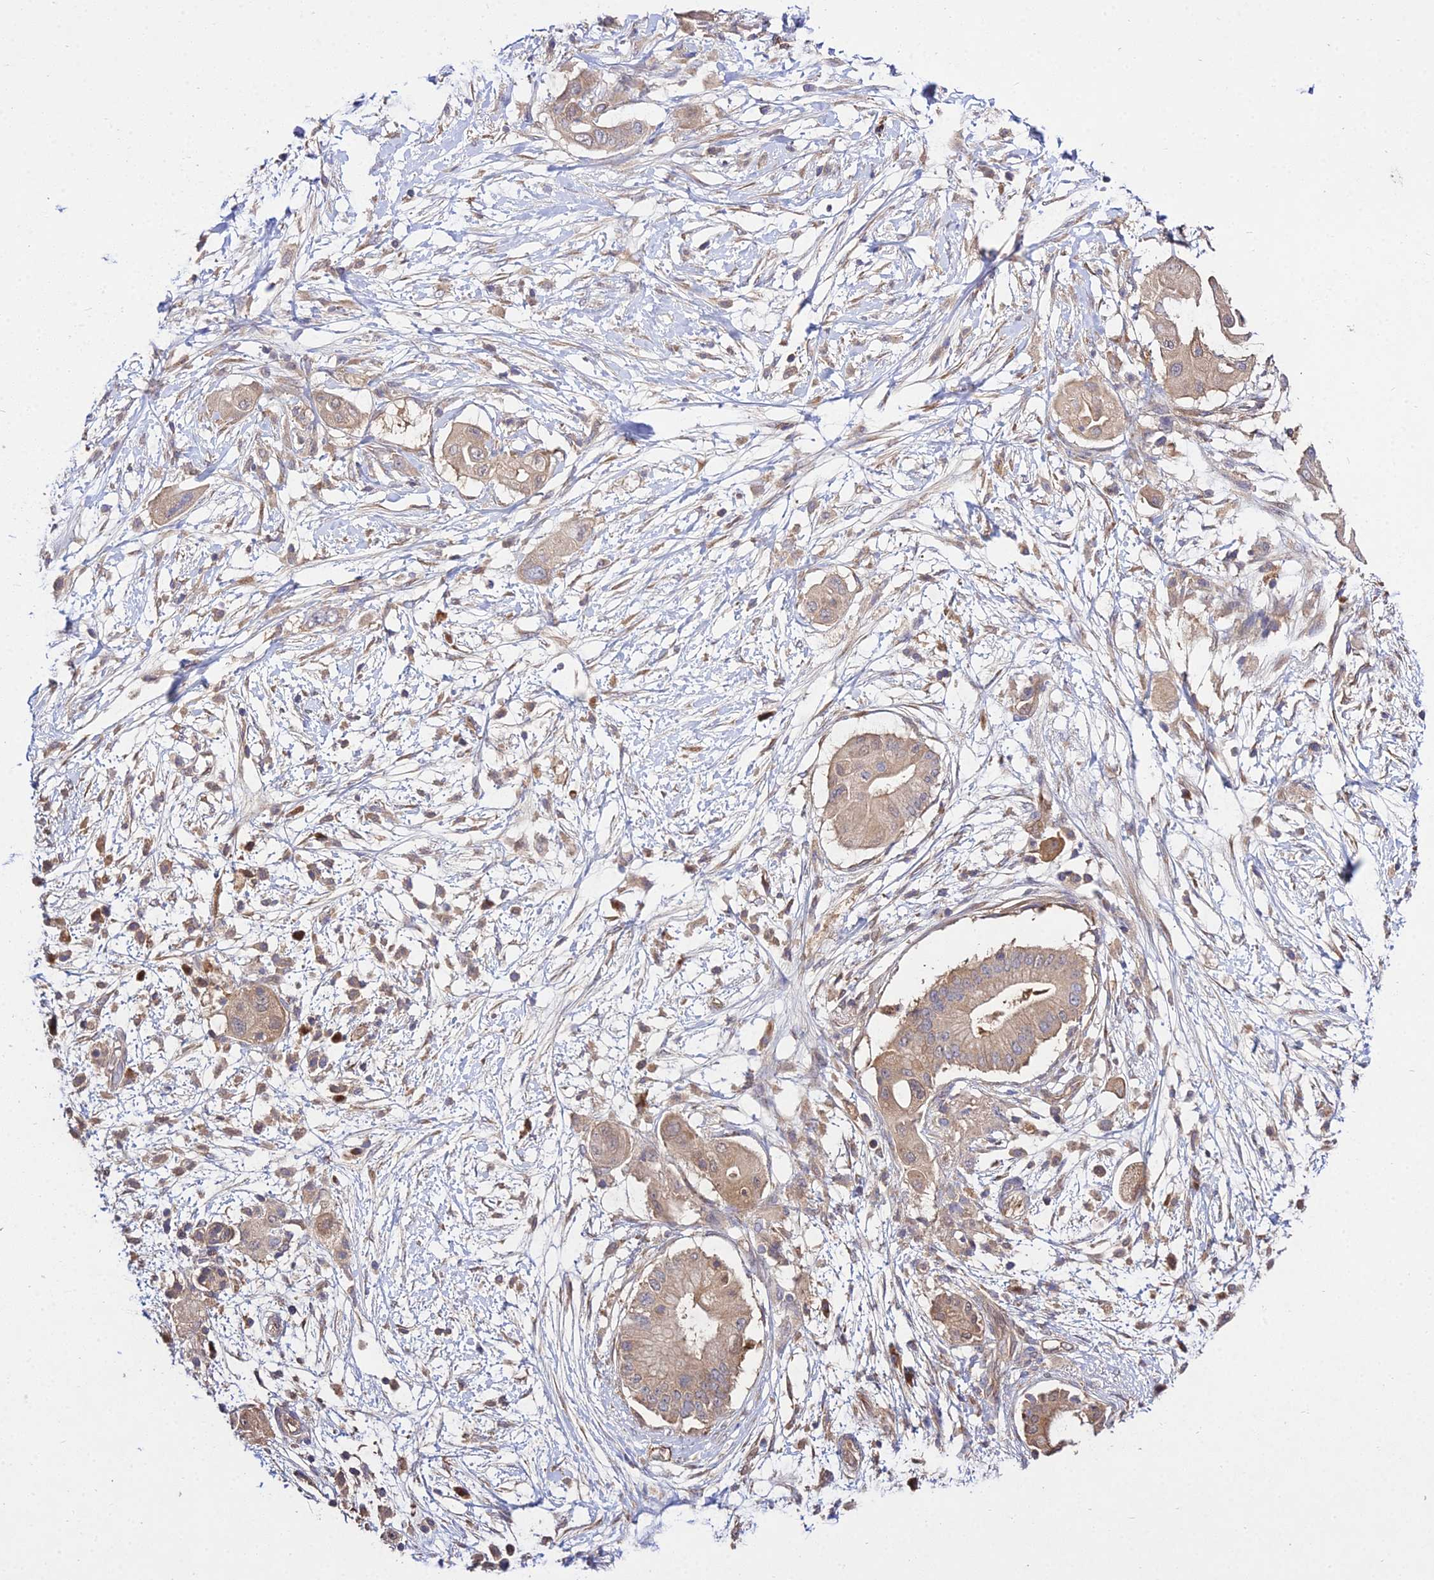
{"staining": {"intensity": "weak", "quantity": ">75%", "location": "cytoplasmic/membranous"}, "tissue": "pancreatic cancer", "cell_type": "Tumor cells", "image_type": "cancer", "snomed": [{"axis": "morphology", "description": "Adenocarcinoma, NOS"}, {"axis": "topography", "description": "Pancreas"}], "caption": "DAB (3,3'-diaminobenzidine) immunohistochemical staining of pancreatic adenocarcinoma reveals weak cytoplasmic/membranous protein positivity in approximately >75% of tumor cells. (brown staining indicates protein expression, while blue staining denotes nuclei).", "gene": "GRTP1", "patient": {"sex": "male", "age": 68}}